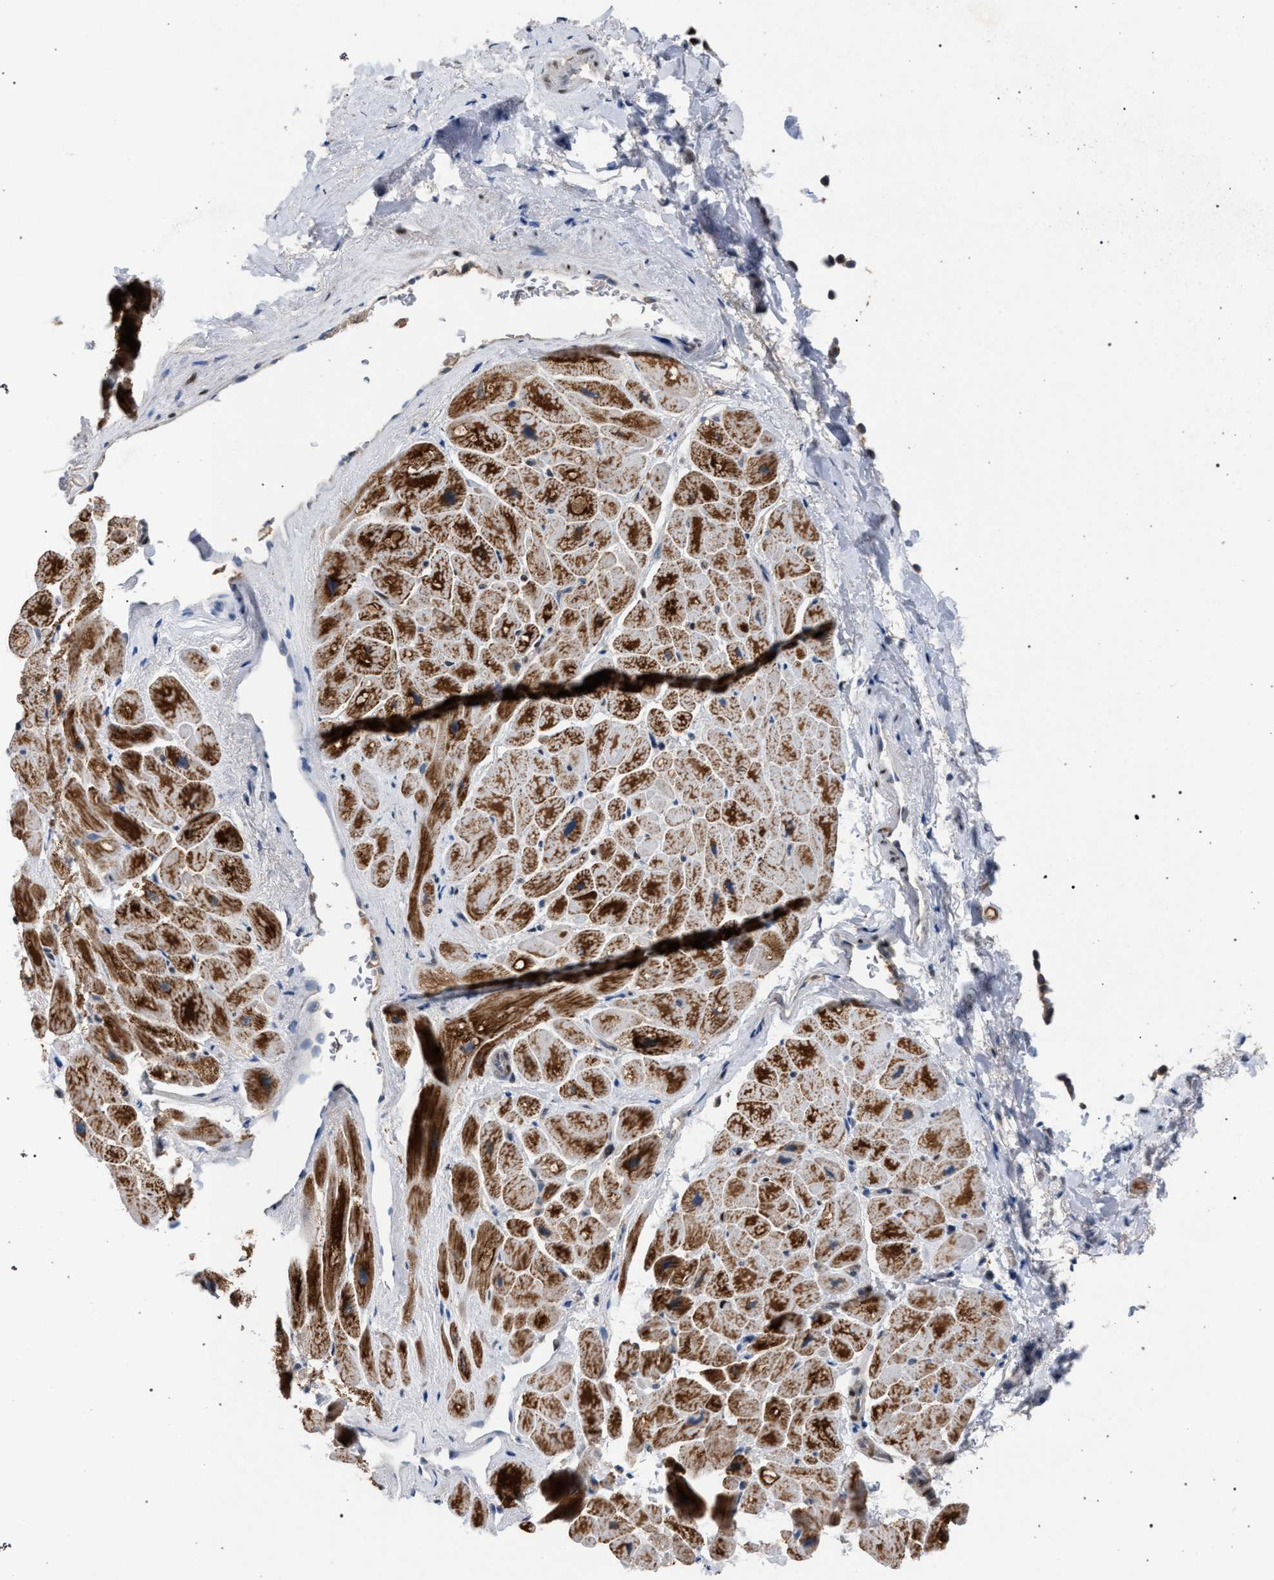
{"staining": {"intensity": "strong", "quantity": "25%-75%", "location": "cytoplasmic/membranous"}, "tissue": "heart muscle", "cell_type": "Cardiomyocytes", "image_type": "normal", "snomed": [{"axis": "morphology", "description": "Normal tissue, NOS"}, {"axis": "topography", "description": "Heart"}], "caption": "Cardiomyocytes reveal strong cytoplasmic/membranous staining in approximately 25%-75% of cells in unremarkable heart muscle. Immunohistochemistry stains the protein of interest in brown and the nuclei are stained blue.", "gene": "TECPR1", "patient": {"sex": "male", "age": 49}}